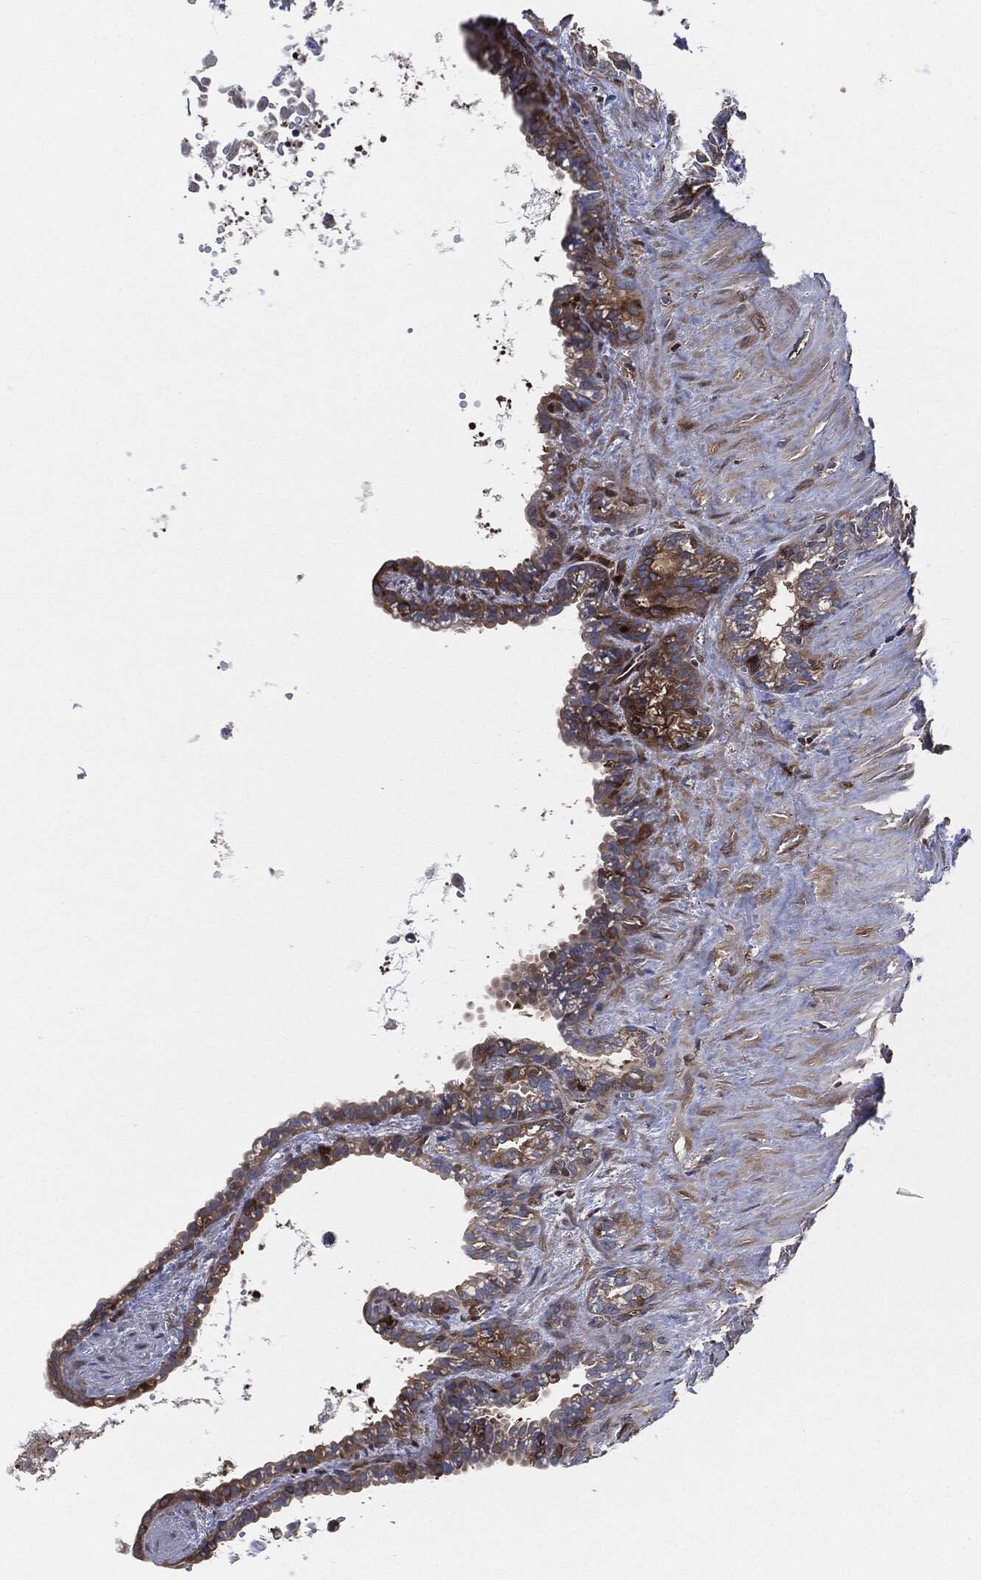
{"staining": {"intensity": "moderate", "quantity": ">75%", "location": "cytoplasmic/membranous"}, "tissue": "seminal vesicle", "cell_type": "Glandular cells", "image_type": "normal", "snomed": [{"axis": "morphology", "description": "Normal tissue, NOS"}, {"axis": "morphology", "description": "Urothelial carcinoma, NOS"}, {"axis": "topography", "description": "Urinary bladder"}, {"axis": "topography", "description": "Seminal veicle"}], "caption": "Protein staining displays moderate cytoplasmic/membranous expression in approximately >75% of glandular cells in benign seminal vesicle. The staining was performed using DAB to visualize the protein expression in brown, while the nuclei were stained in blue with hematoxylin (Magnification: 20x).", "gene": "XPNPEP1", "patient": {"sex": "male", "age": 76}}